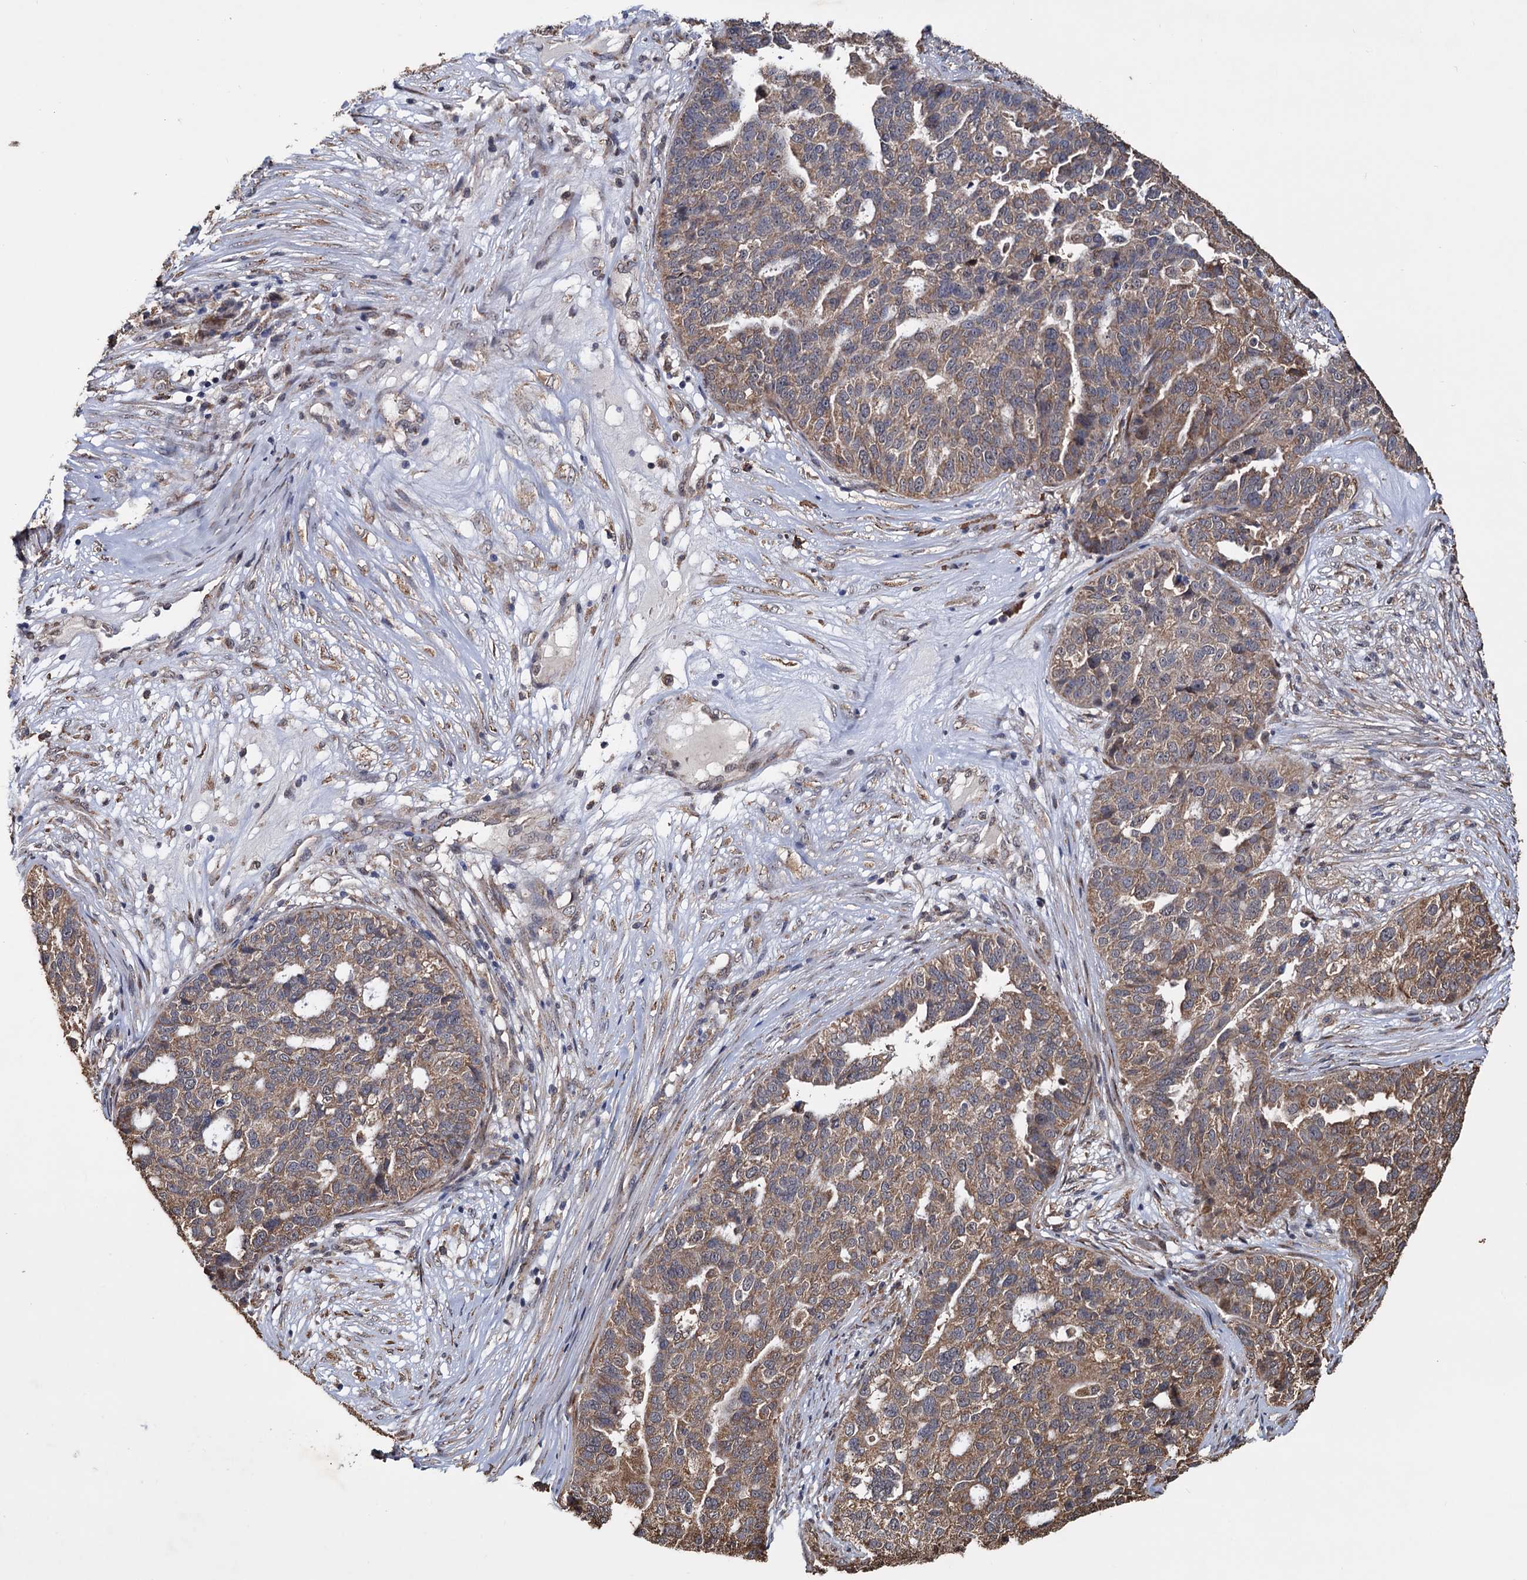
{"staining": {"intensity": "moderate", "quantity": ">75%", "location": "cytoplasmic/membranous"}, "tissue": "ovarian cancer", "cell_type": "Tumor cells", "image_type": "cancer", "snomed": [{"axis": "morphology", "description": "Cystadenocarcinoma, serous, NOS"}, {"axis": "topography", "description": "Ovary"}], "caption": "Human serous cystadenocarcinoma (ovarian) stained for a protein (brown) demonstrates moderate cytoplasmic/membranous positive positivity in about >75% of tumor cells.", "gene": "TBC1D12", "patient": {"sex": "female", "age": 59}}